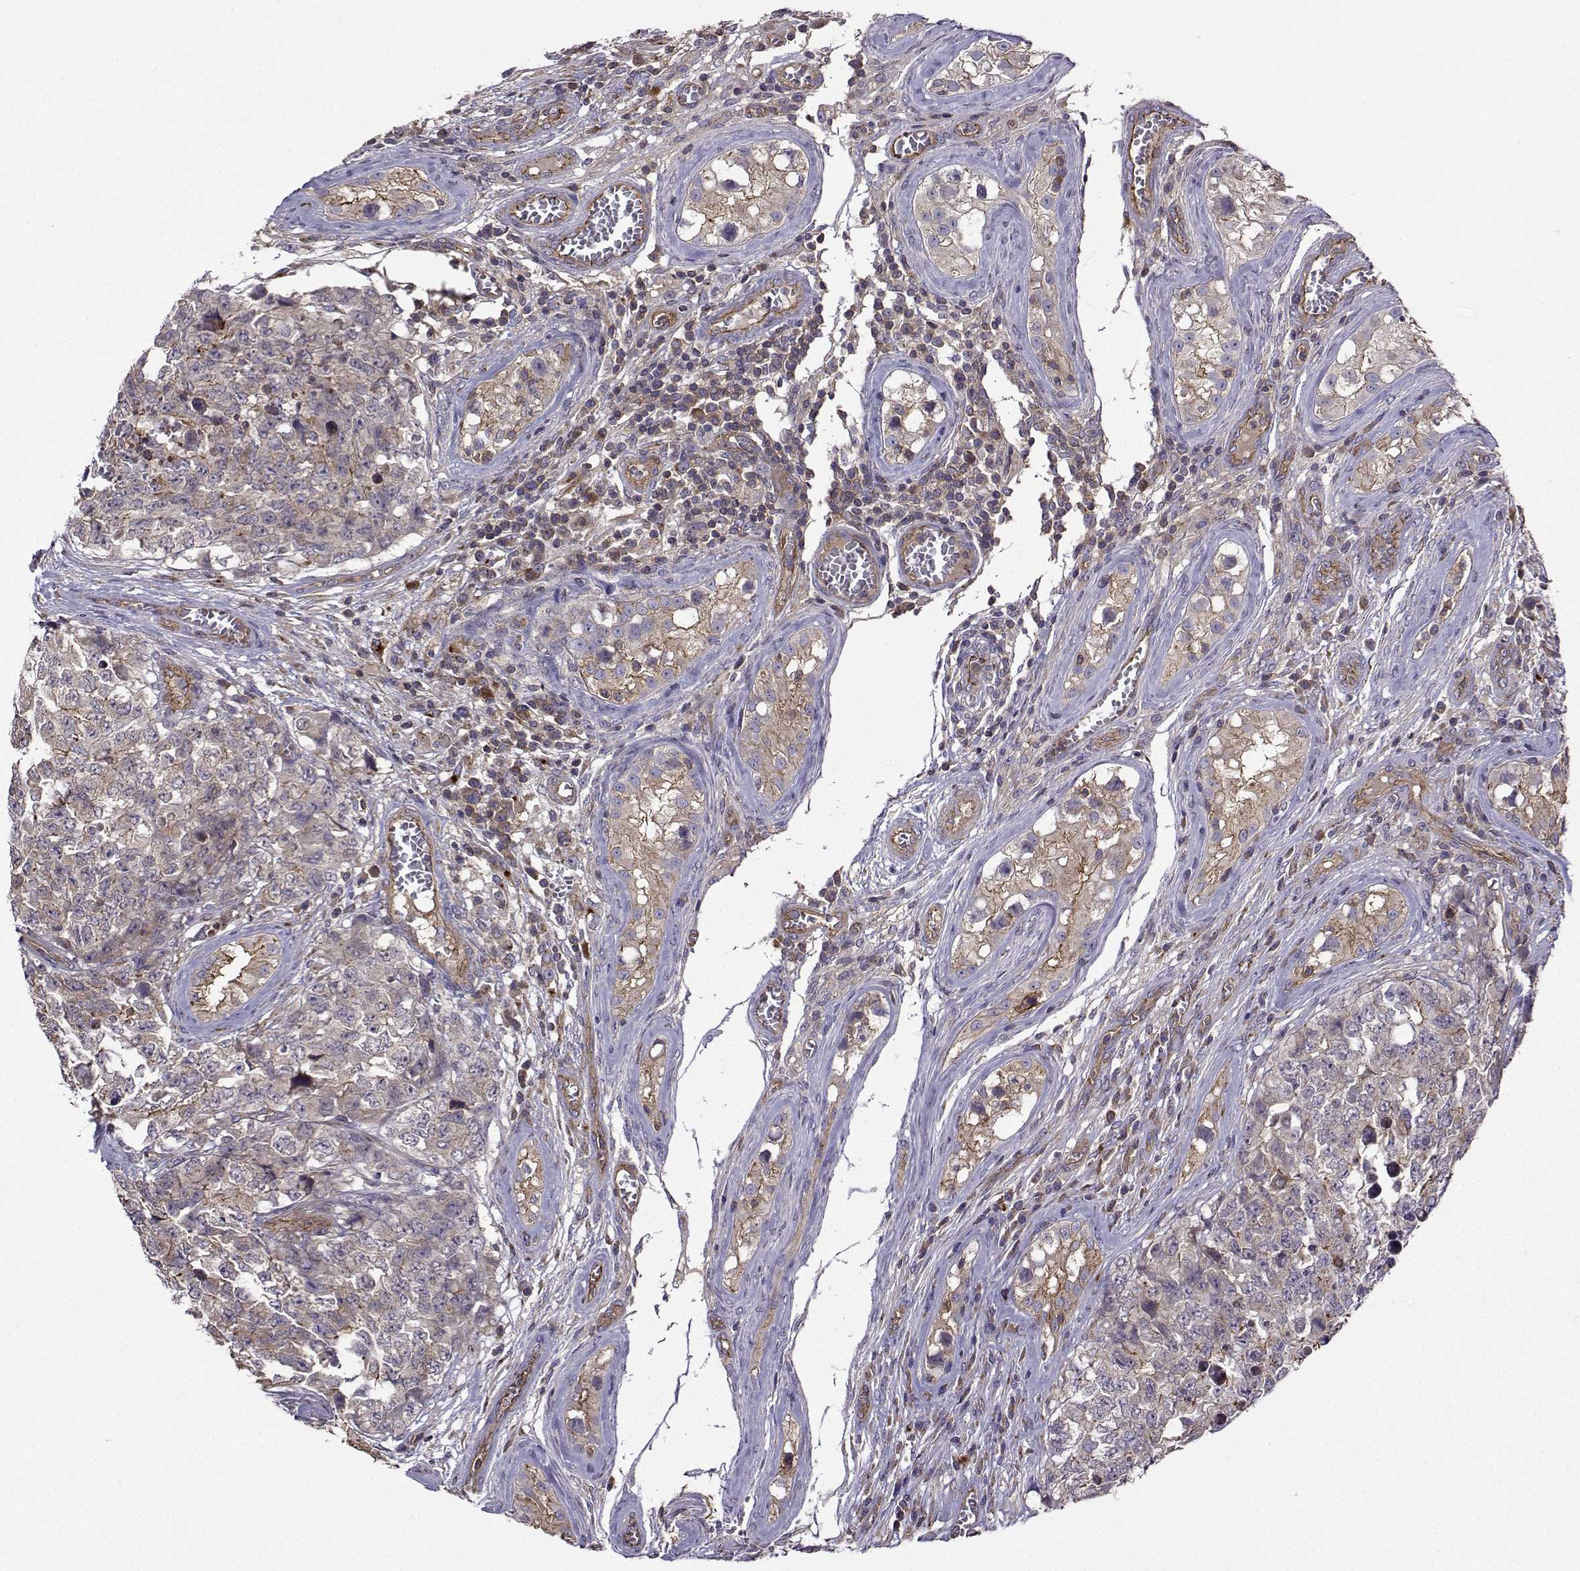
{"staining": {"intensity": "strong", "quantity": "<25%", "location": "cytoplasmic/membranous"}, "tissue": "testis cancer", "cell_type": "Tumor cells", "image_type": "cancer", "snomed": [{"axis": "morphology", "description": "Carcinoma, Embryonal, NOS"}, {"axis": "topography", "description": "Testis"}], "caption": "Testis cancer was stained to show a protein in brown. There is medium levels of strong cytoplasmic/membranous staining in approximately <25% of tumor cells.", "gene": "ITGB8", "patient": {"sex": "male", "age": 23}}